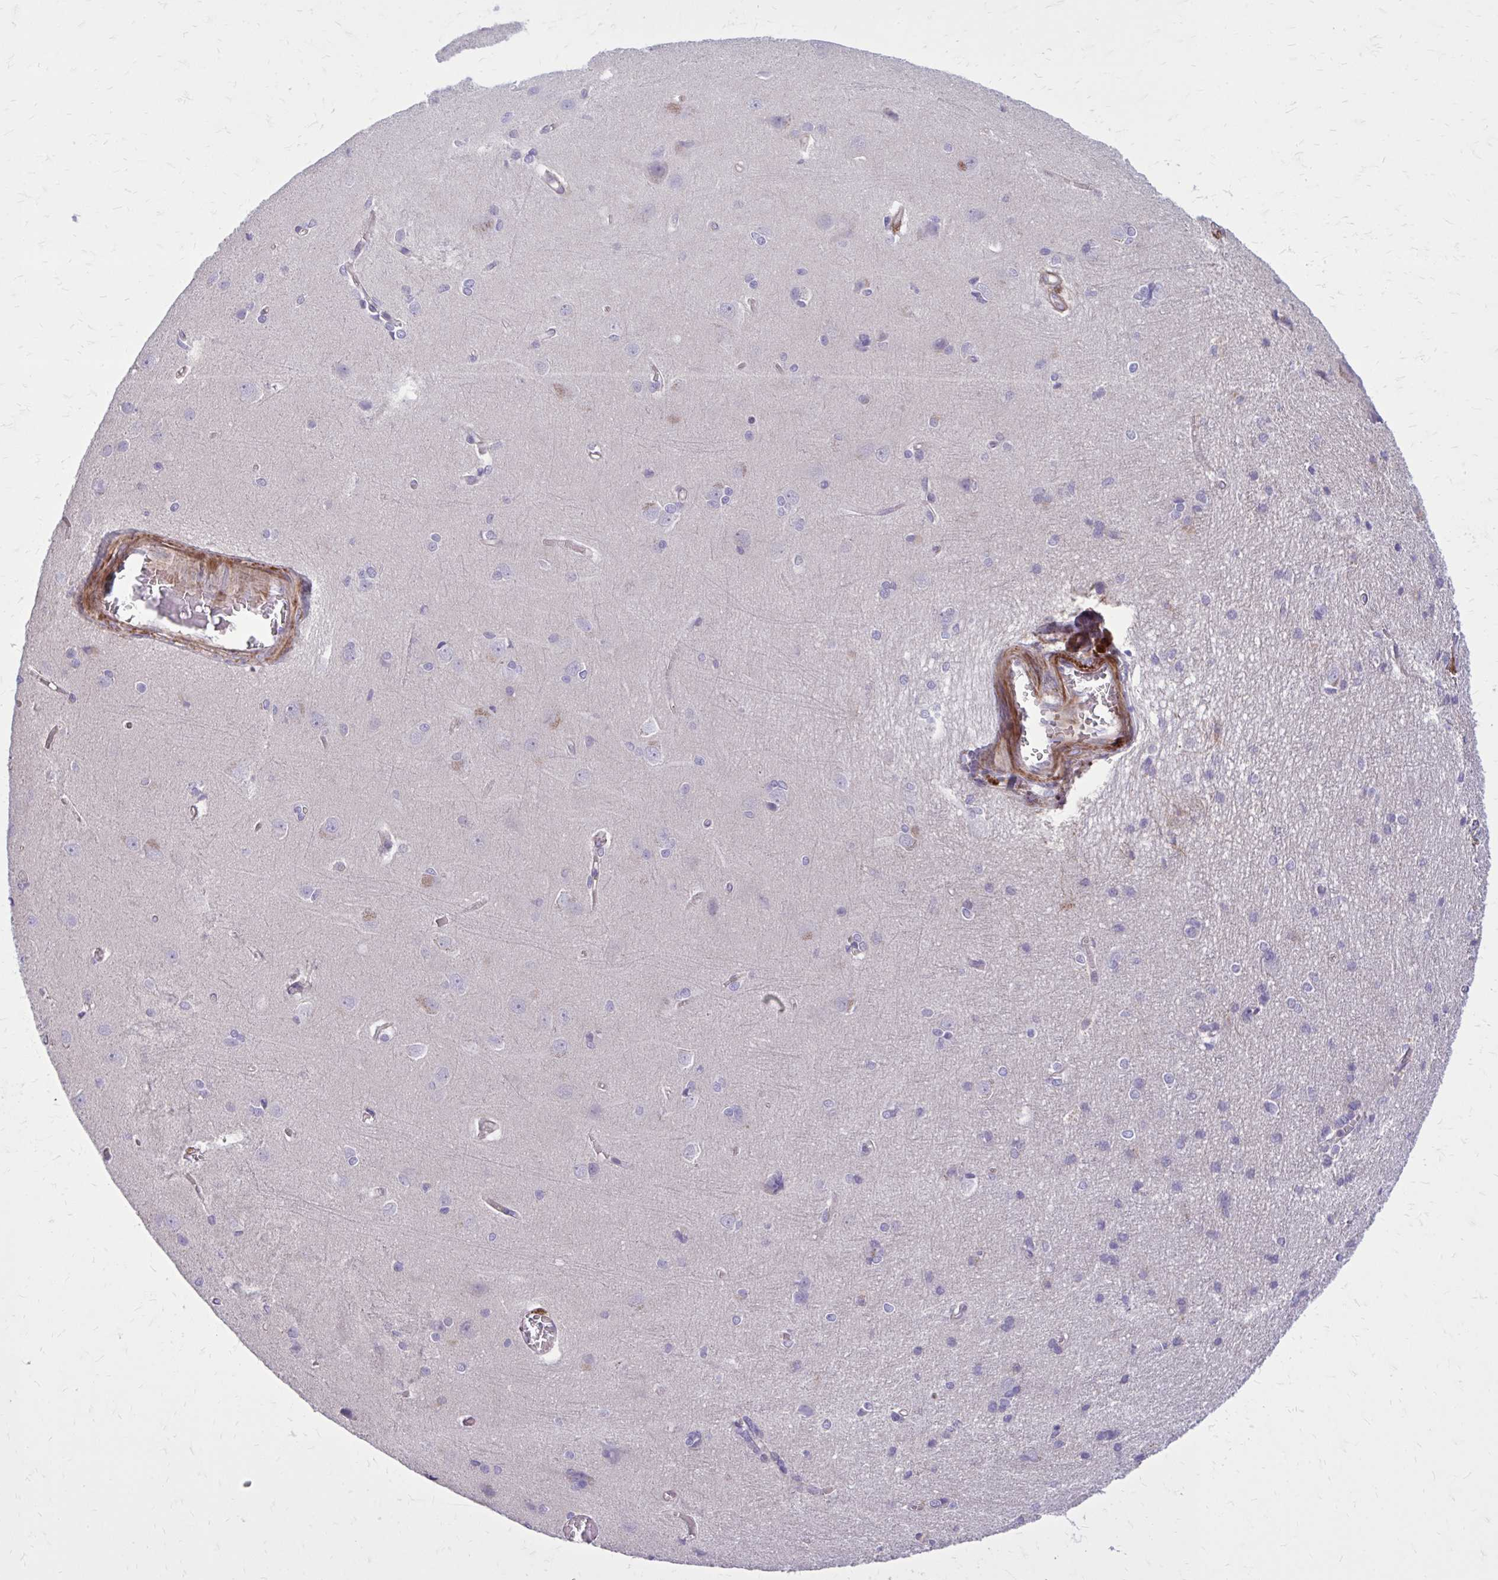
{"staining": {"intensity": "negative", "quantity": "none", "location": "none"}, "tissue": "cerebral cortex", "cell_type": "Endothelial cells", "image_type": "normal", "snomed": [{"axis": "morphology", "description": "Normal tissue, NOS"}, {"axis": "topography", "description": "Cerebral cortex"}], "caption": "Immunohistochemistry histopathology image of normal human cerebral cortex stained for a protein (brown), which demonstrates no staining in endothelial cells.", "gene": "FAP", "patient": {"sex": "male", "age": 37}}